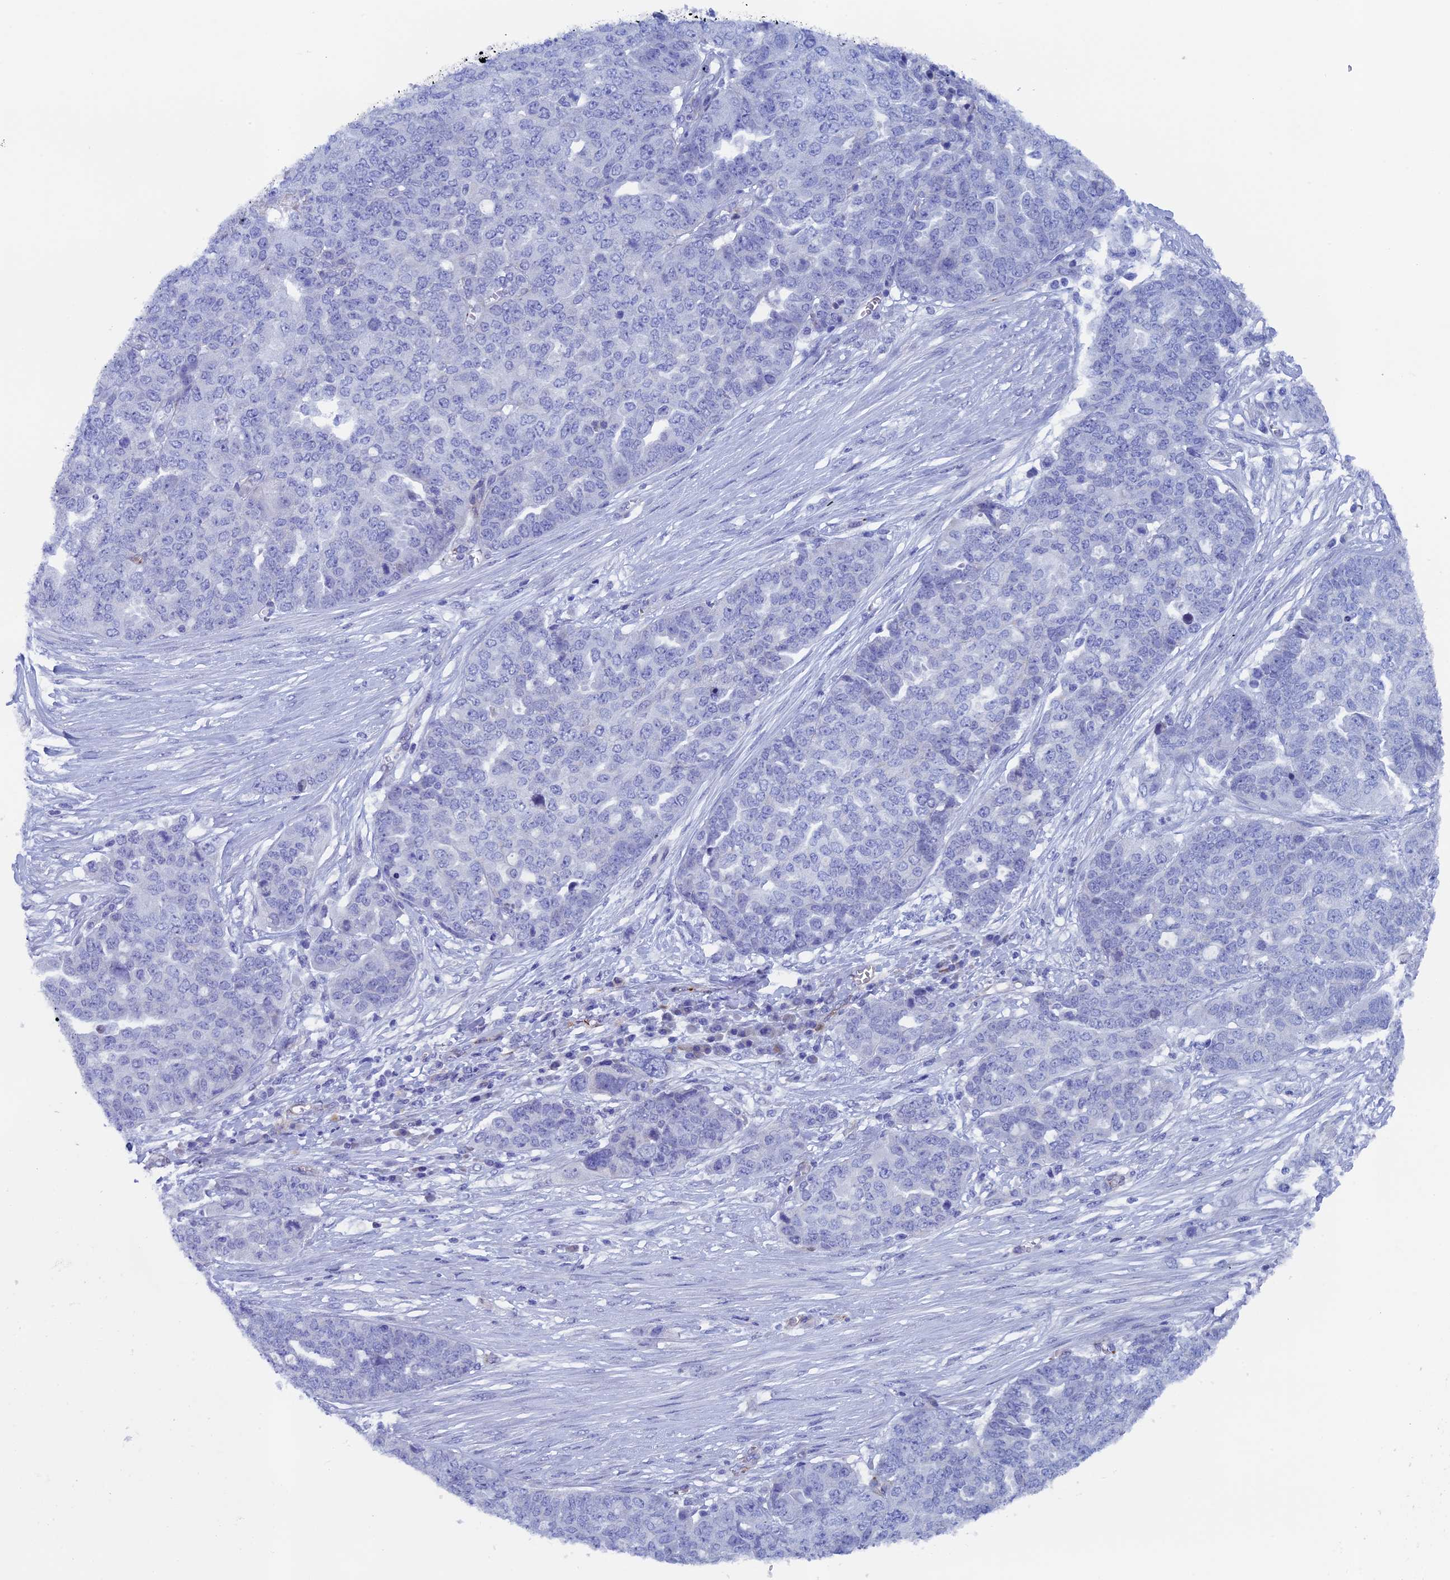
{"staining": {"intensity": "negative", "quantity": "none", "location": "none"}, "tissue": "ovarian cancer", "cell_type": "Tumor cells", "image_type": "cancer", "snomed": [{"axis": "morphology", "description": "Cystadenocarcinoma, serous, NOS"}, {"axis": "topography", "description": "Soft tissue"}, {"axis": "topography", "description": "Ovary"}], "caption": "High power microscopy micrograph of an immunohistochemistry (IHC) histopathology image of ovarian cancer, revealing no significant positivity in tumor cells.", "gene": "INSYN1", "patient": {"sex": "female", "age": 57}}